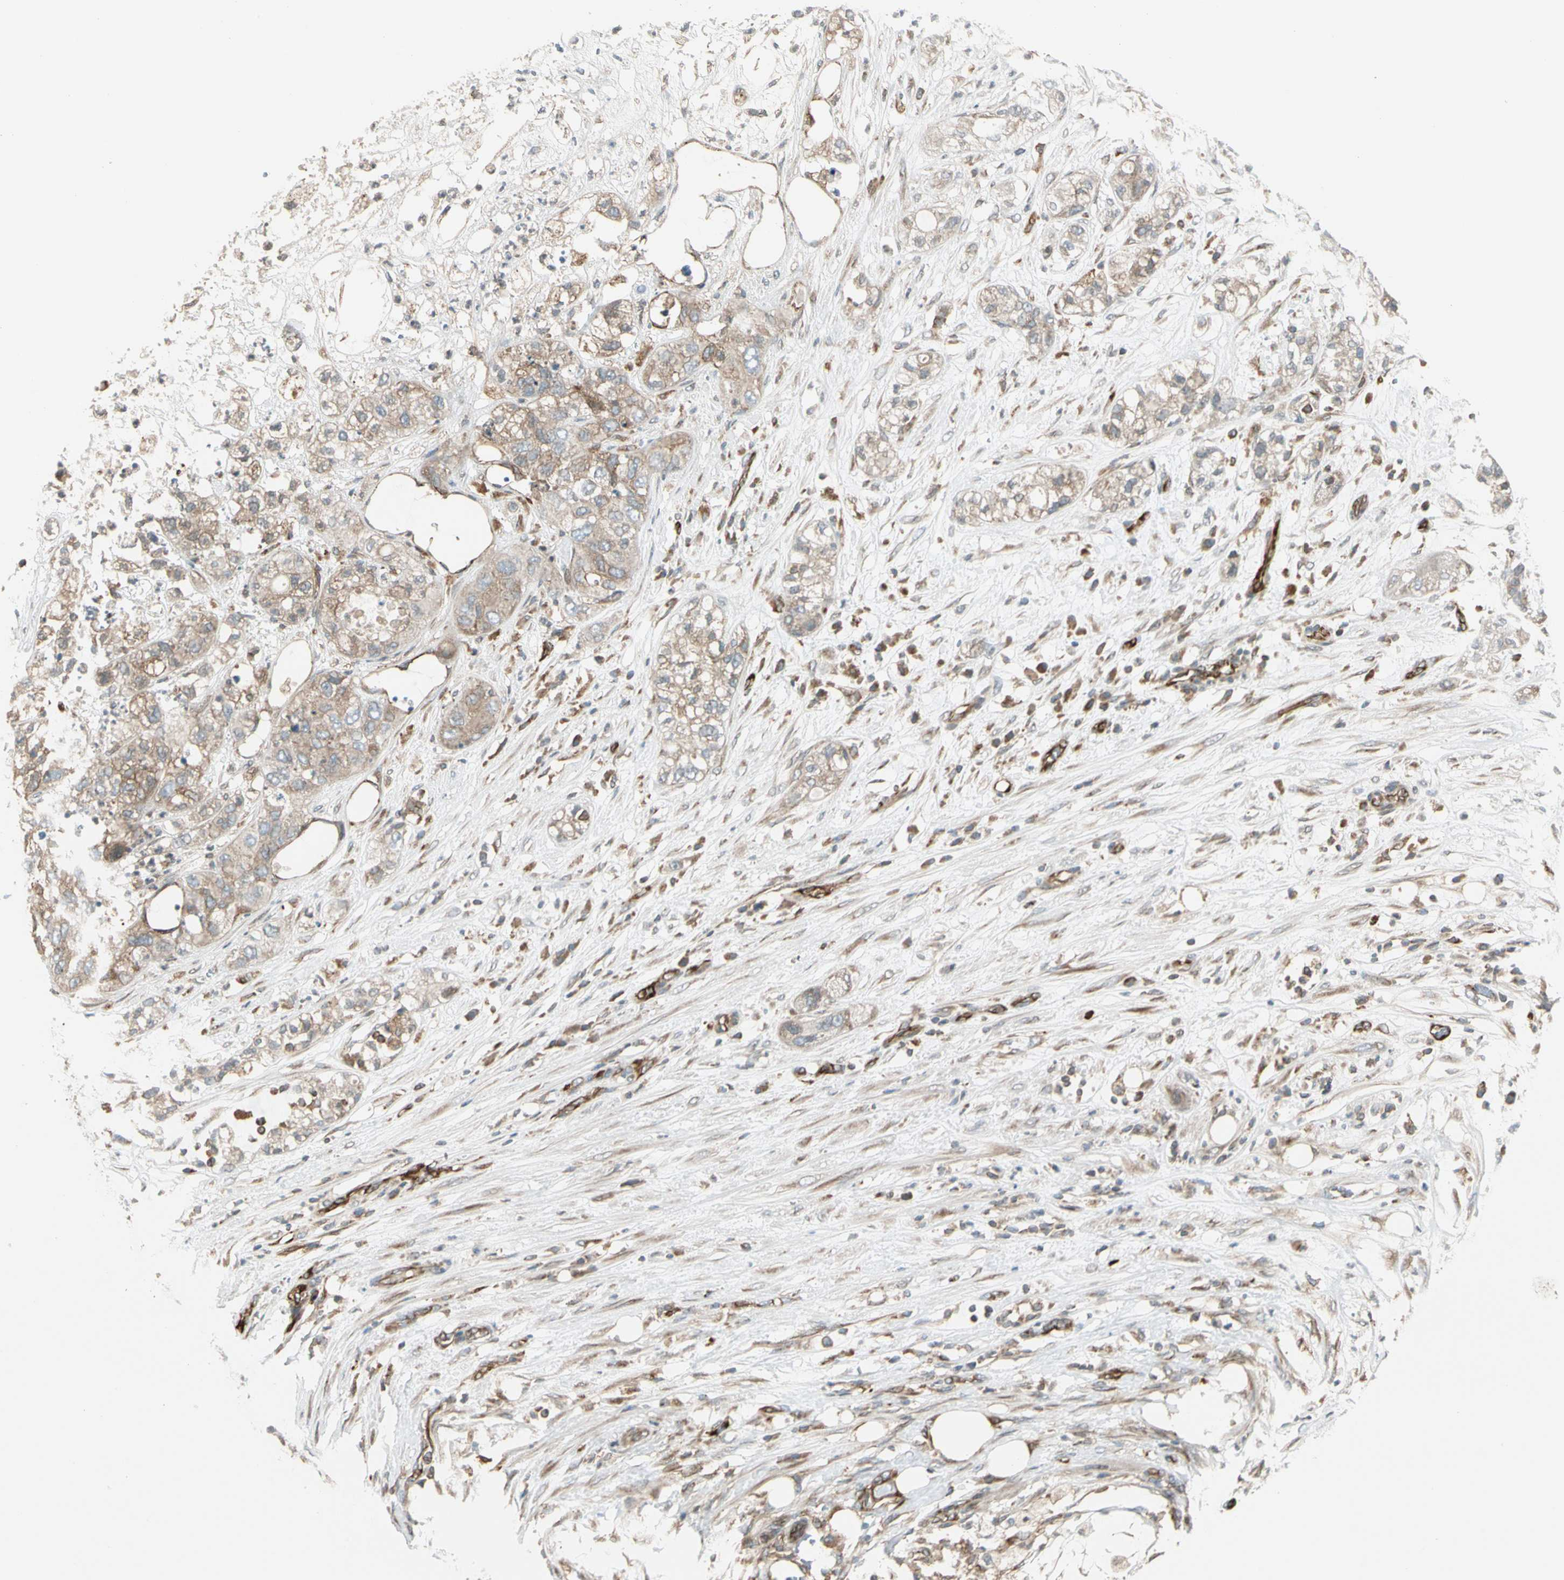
{"staining": {"intensity": "weak", "quantity": ">75%", "location": "cytoplasmic/membranous"}, "tissue": "pancreatic cancer", "cell_type": "Tumor cells", "image_type": "cancer", "snomed": [{"axis": "morphology", "description": "Adenocarcinoma, NOS"}, {"axis": "topography", "description": "Pancreas"}], "caption": "This image reveals IHC staining of human pancreatic cancer, with low weak cytoplasmic/membranous expression in about >75% of tumor cells.", "gene": "TRIO", "patient": {"sex": "female", "age": 78}}